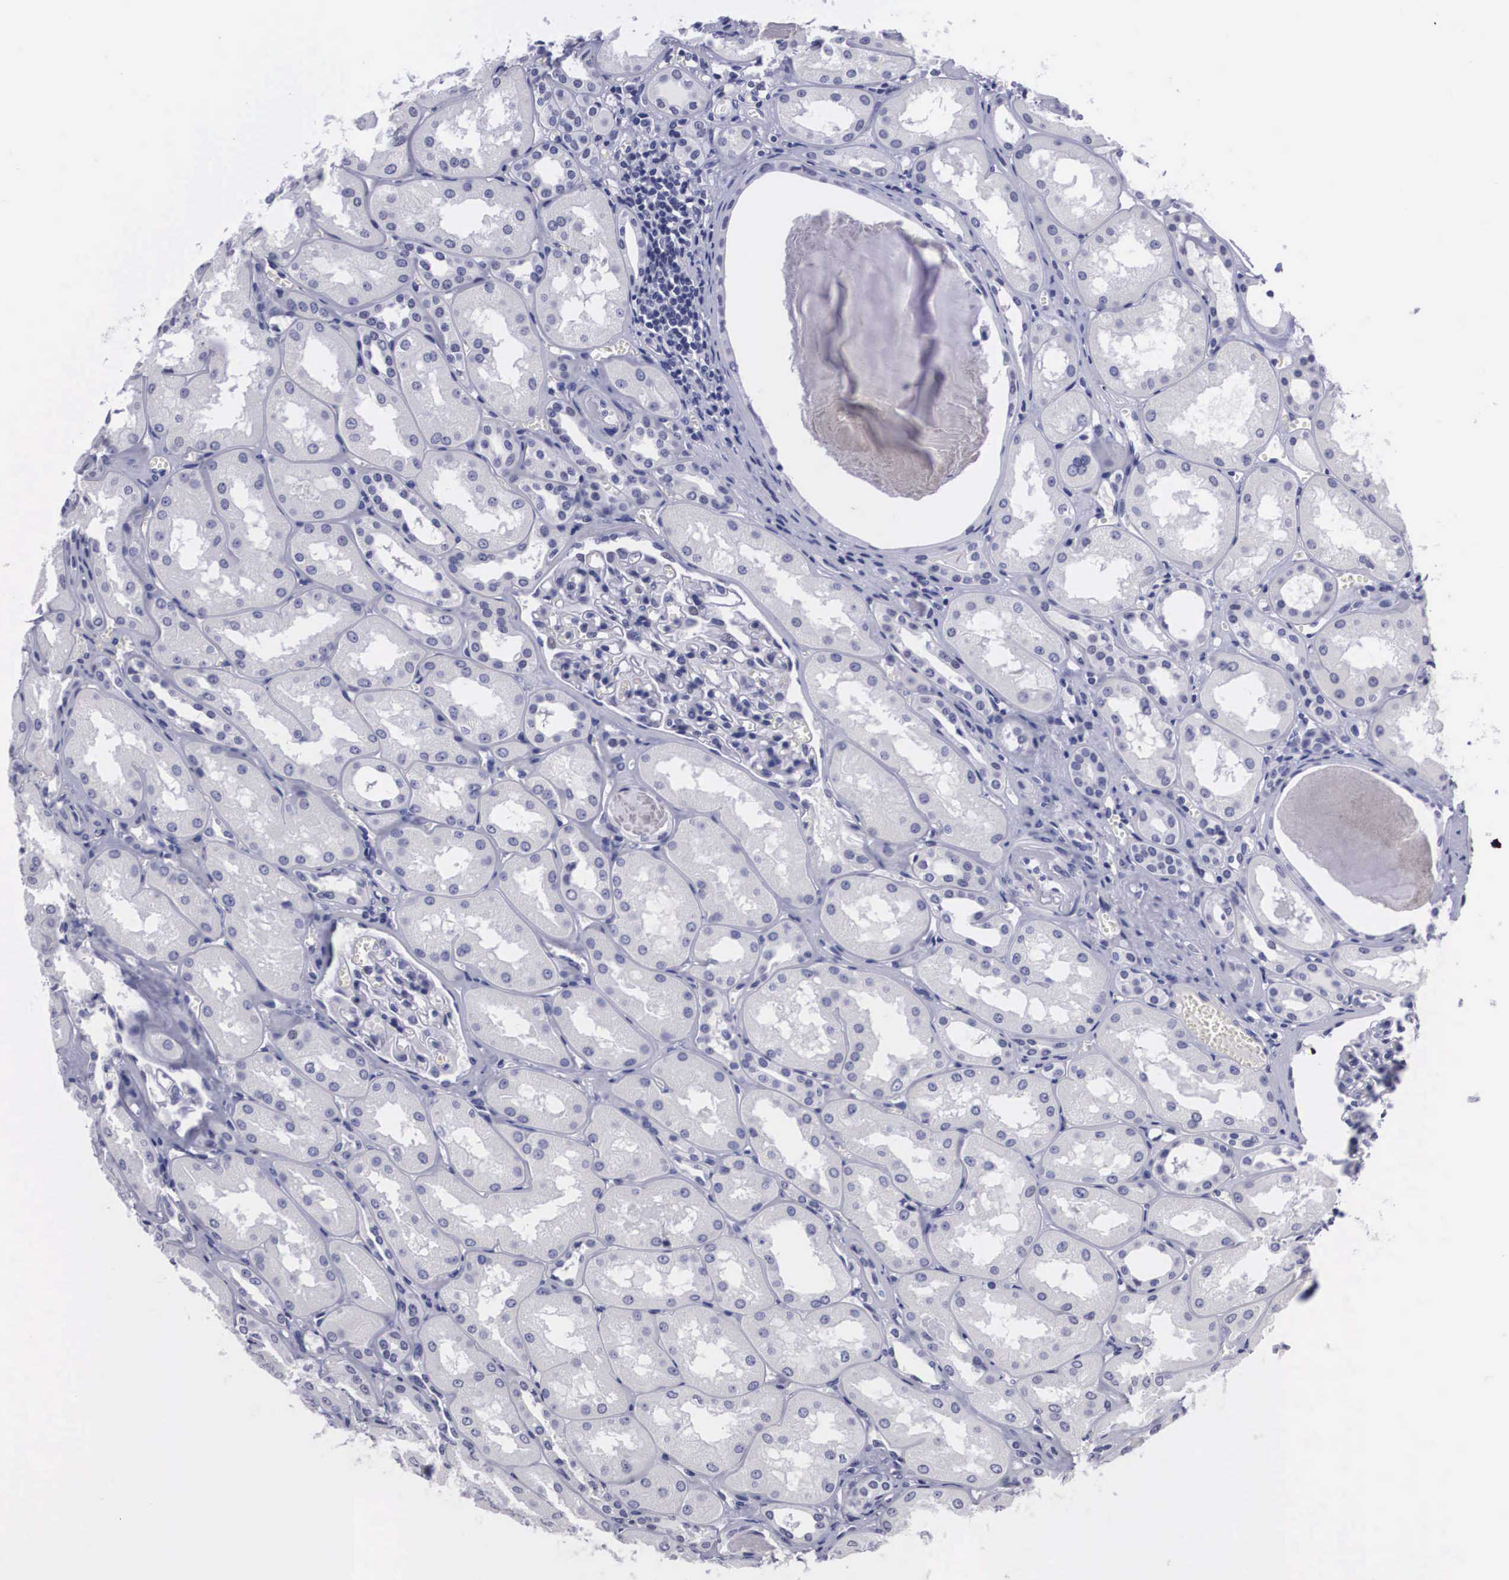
{"staining": {"intensity": "negative", "quantity": "none", "location": "none"}, "tissue": "kidney", "cell_type": "Cells in glomeruli", "image_type": "normal", "snomed": [{"axis": "morphology", "description": "Normal tissue, NOS"}, {"axis": "topography", "description": "Kidney"}], "caption": "Cells in glomeruli show no significant protein positivity in unremarkable kidney. (DAB (3,3'-diaminobenzidine) immunohistochemistry (IHC) with hematoxylin counter stain).", "gene": "C22orf31", "patient": {"sex": "male", "age": 61}}